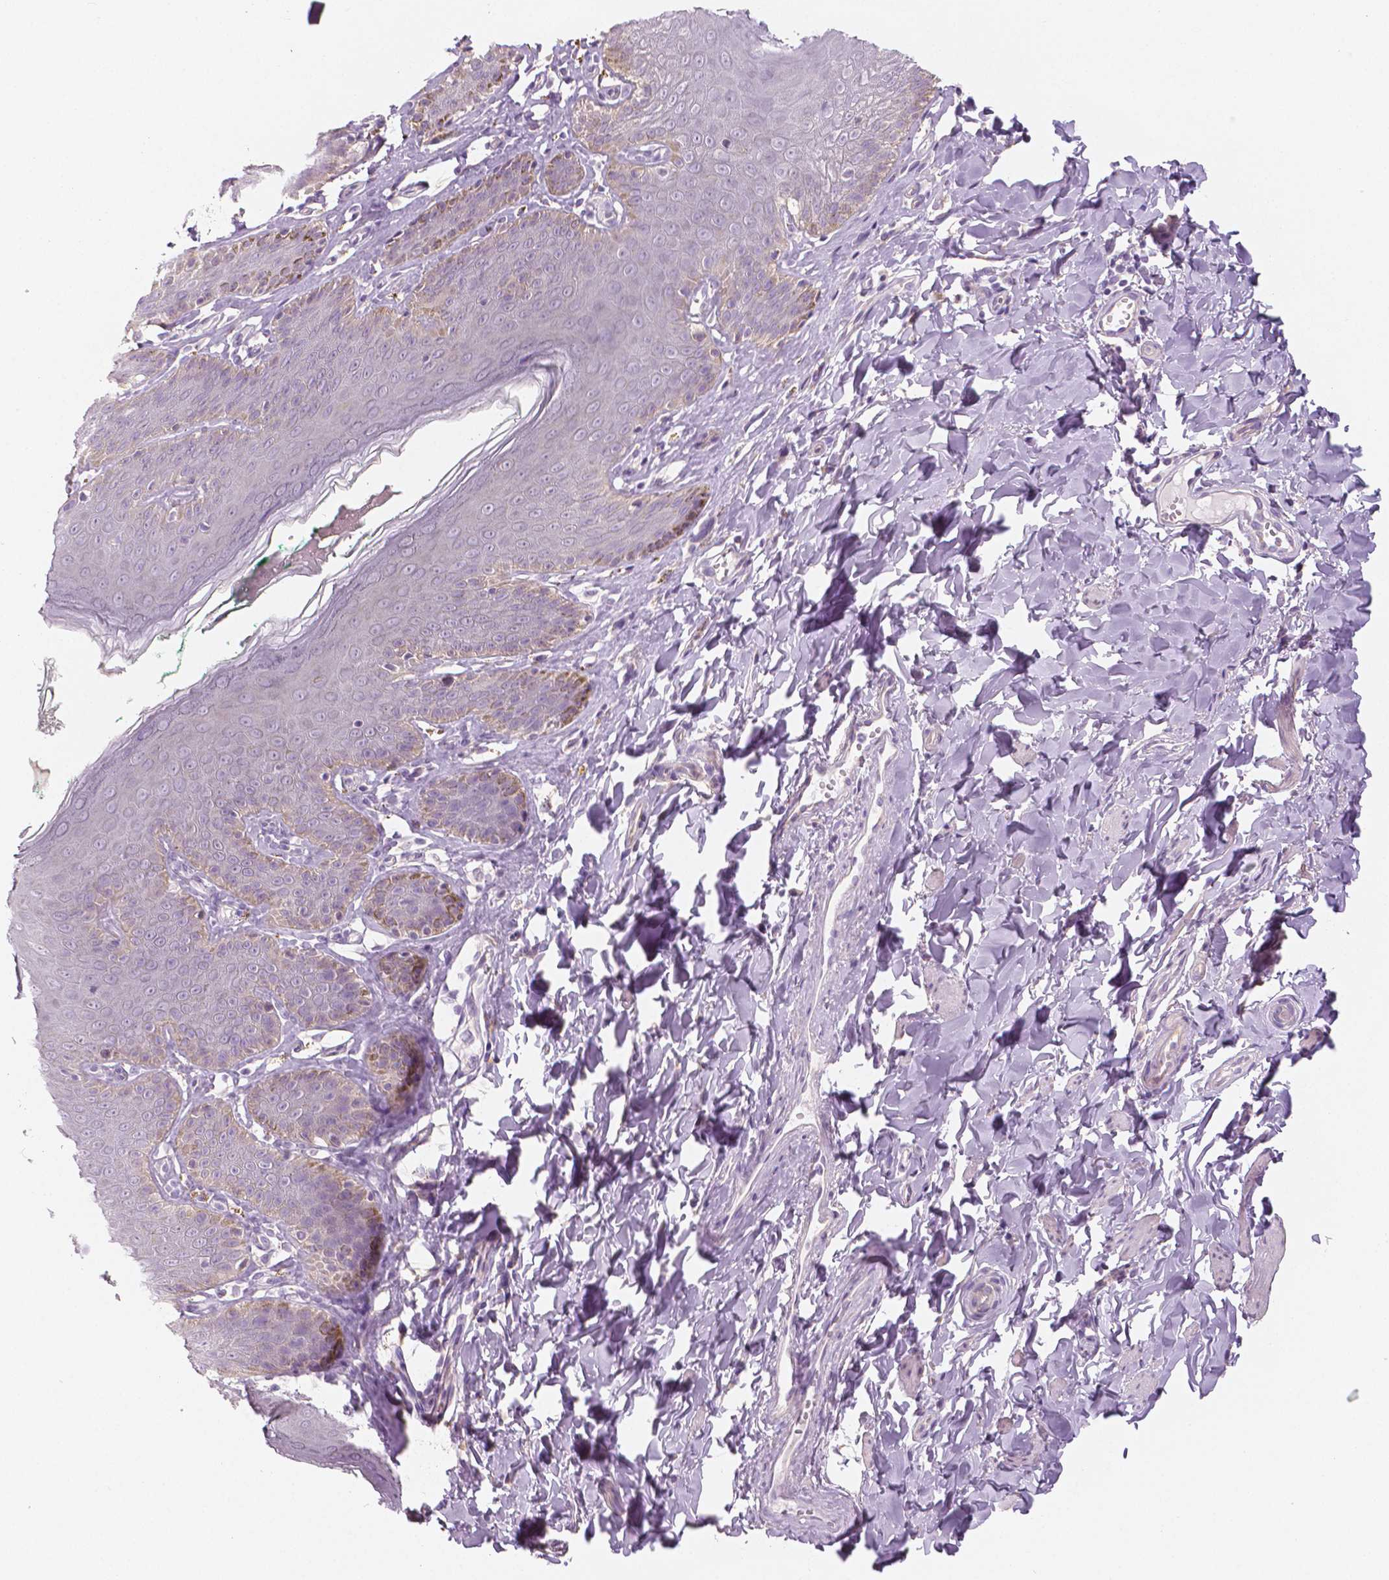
{"staining": {"intensity": "weak", "quantity": "<25%", "location": "cytoplasmic/membranous"}, "tissue": "skin", "cell_type": "Epidermal cells", "image_type": "normal", "snomed": [{"axis": "morphology", "description": "Normal tissue, NOS"}, {"axis": "topography", "description": "Vulva"}, {"axis": "topography", "description": "Peripheral nerve tissue"}], "caption": "Epidermal cells show no significant expression in benign skin. (Immunohistochemistry, brightfield microscopy, high magnification).", "gene": "SLC24A1", "patient": {"sex": "female", "age": 66}}